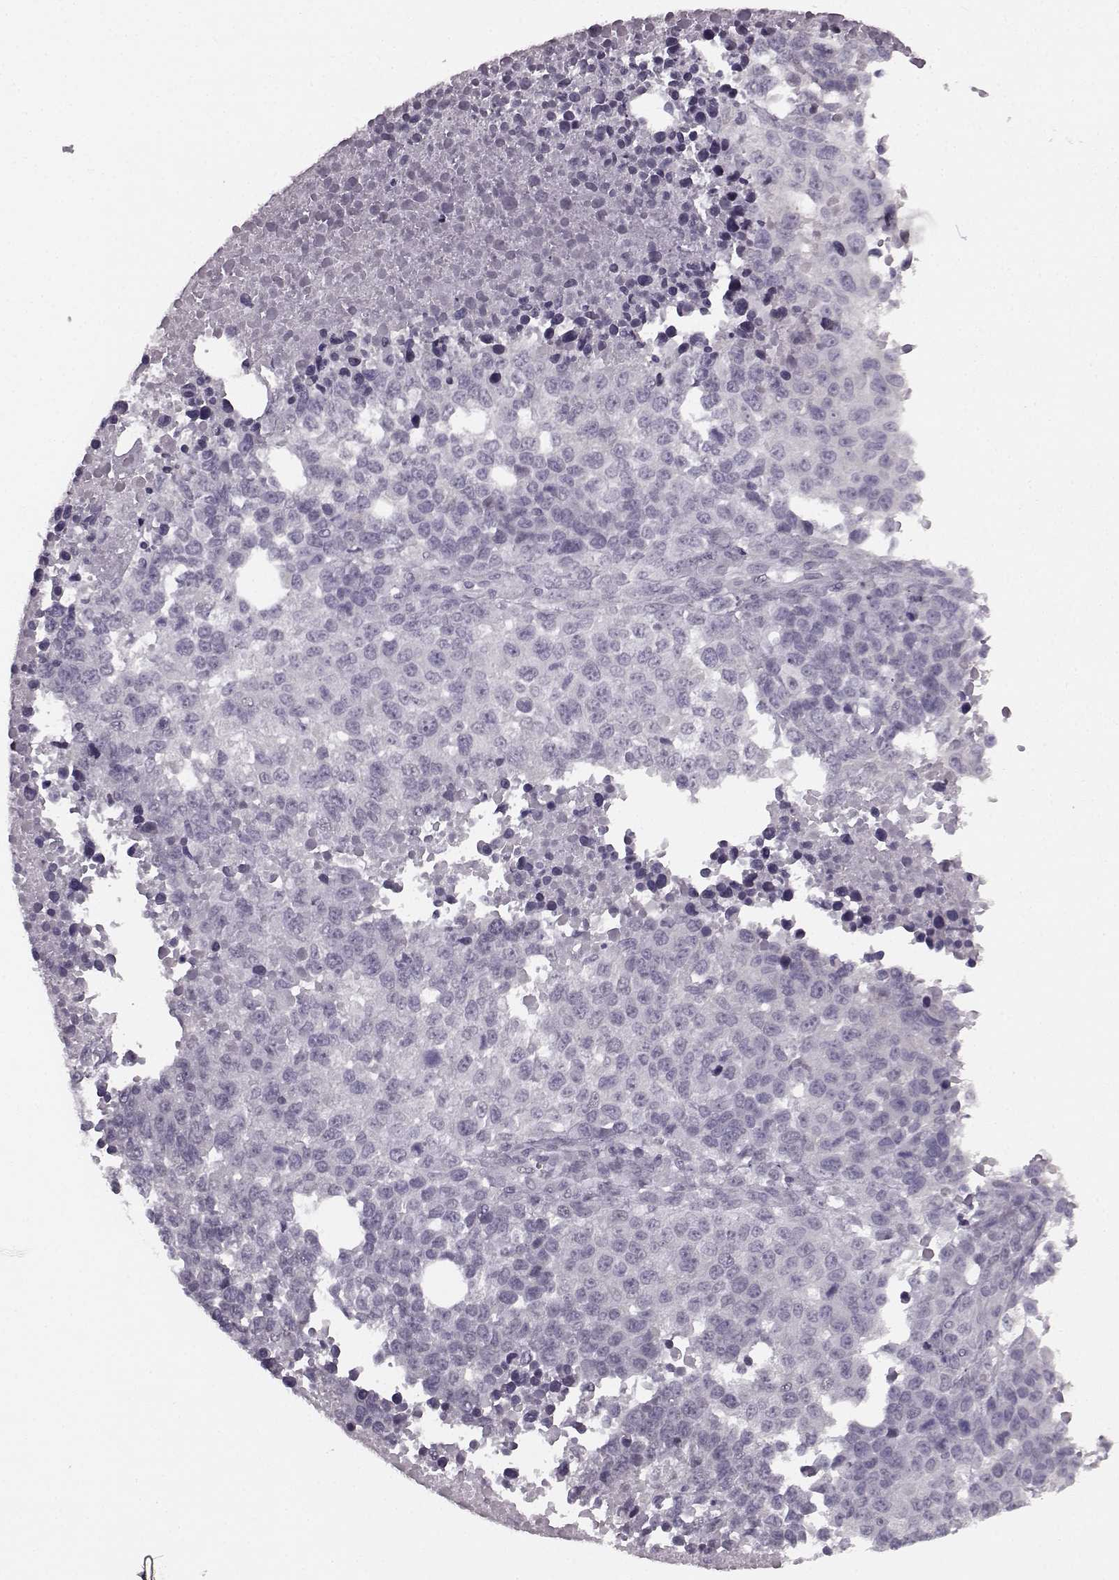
{"staining": {"intensity": "negative", "quantity": "none", "location": "none"}, "tissue": "melanoma", "cell_type": "Tumor cells", "image_type": "cancer", "snomed": [{"axis": "morphology", "description": "Malignant melanoma, Metastatic site"}, {"axis": "topography", "description": "Skin"}], "caption": "The photomicrograph demonstrates no staining of tumor cells in malignant melanoma (metastatic site).", "gene": "SEMG2", "patient": {"sex": "male", "age": 84}}